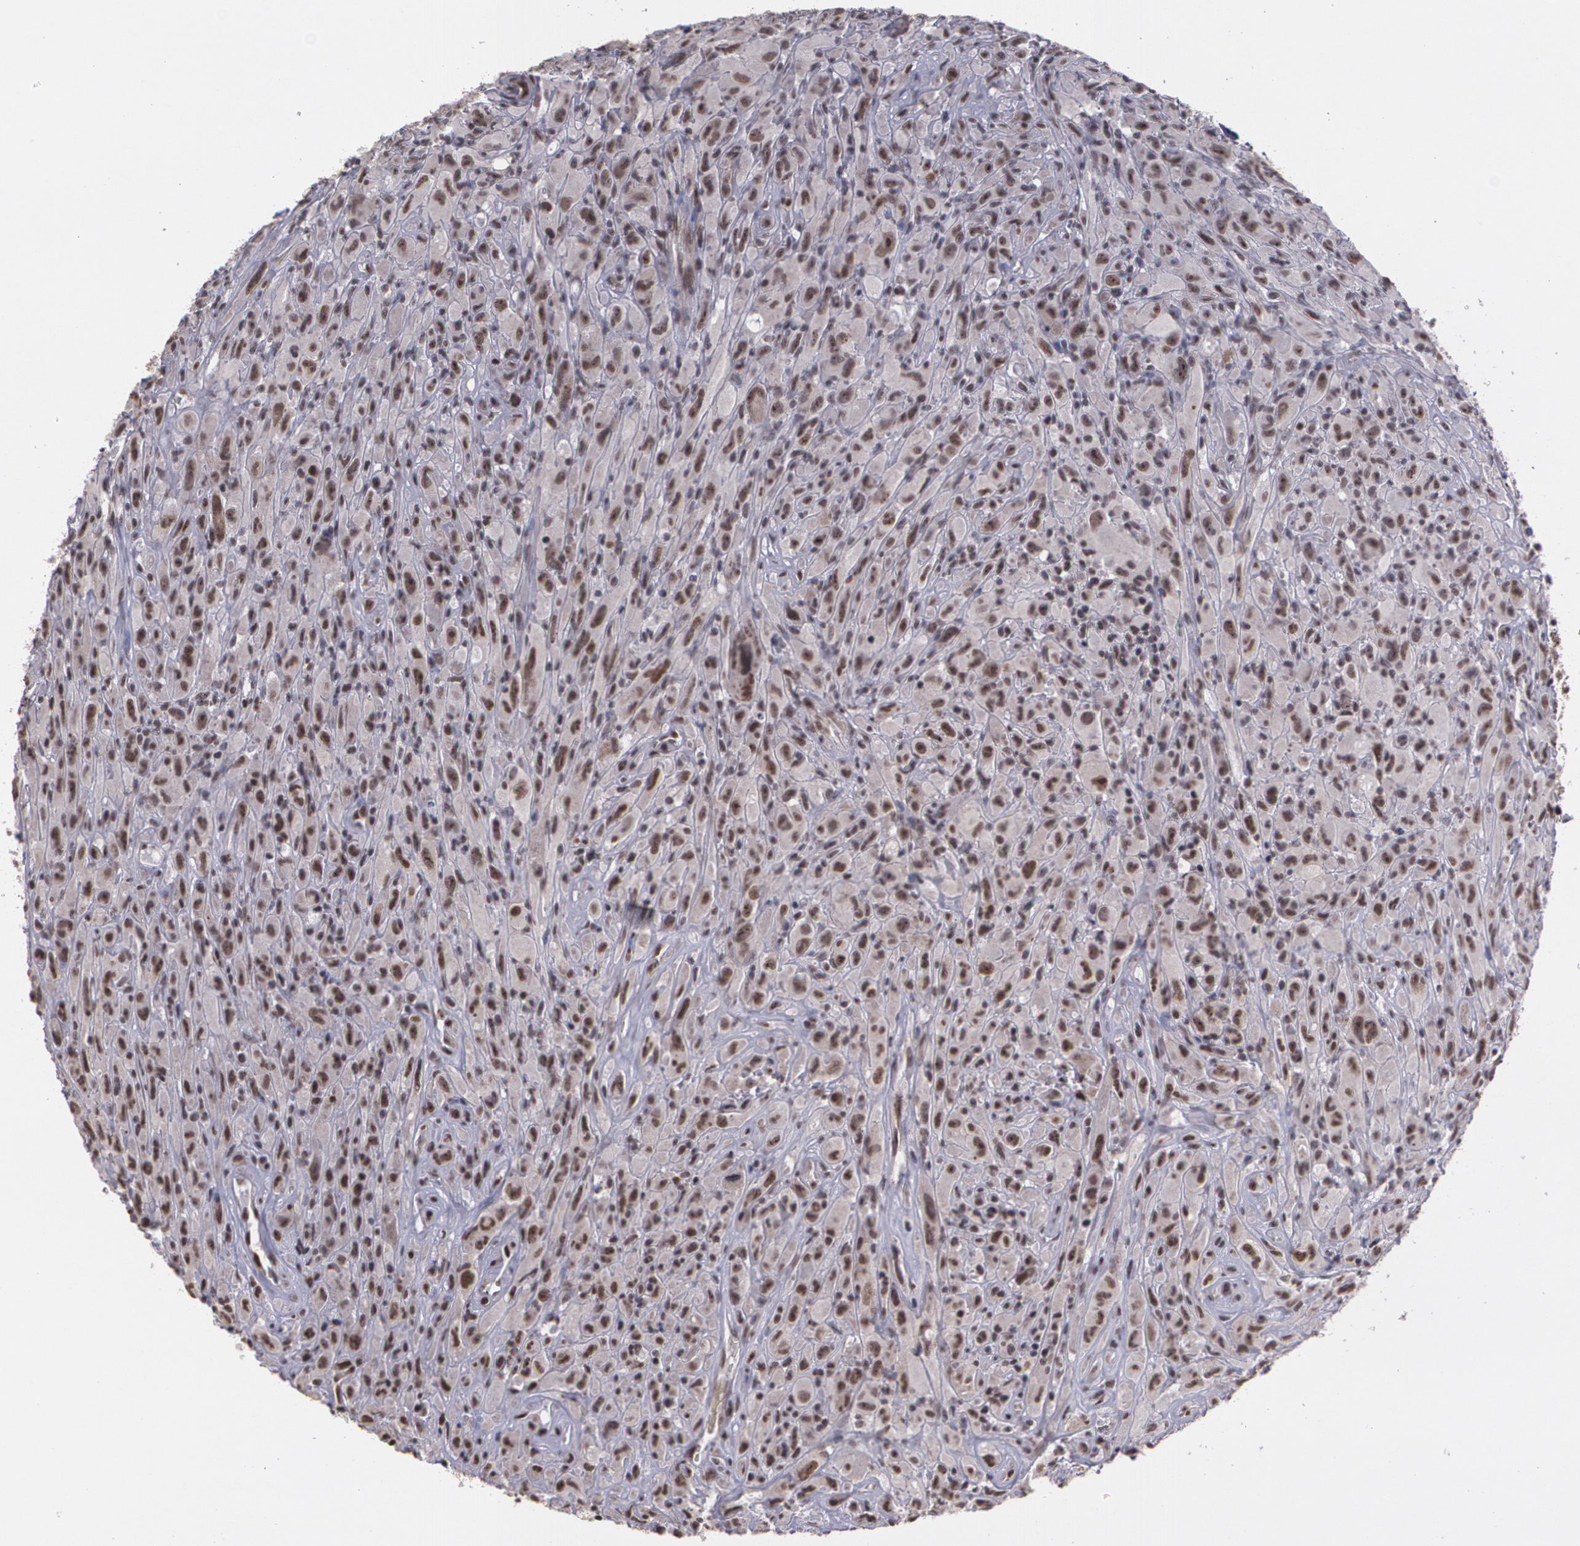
{"staining": {"intensity": "moderate", "quantity": ">75%", "location": "cytoplasmic/membranous,nuclear"}, "tissue": "glioma", "cell_type": "Tumor cells", "image_type": "cancer", "snomed": [{"axis": "morphology", "description": "Glioma, malignant, High grade"}, {"axis": "topography", "description": "Brain"}], "caption": "Protein staining reveals moderate cytoplasmic/membranous and nuclear positivity in approximately >75% of tumor cells in glioma.", "gene": "C6orf15", "patient": {"sex": "male", "age": 48}}